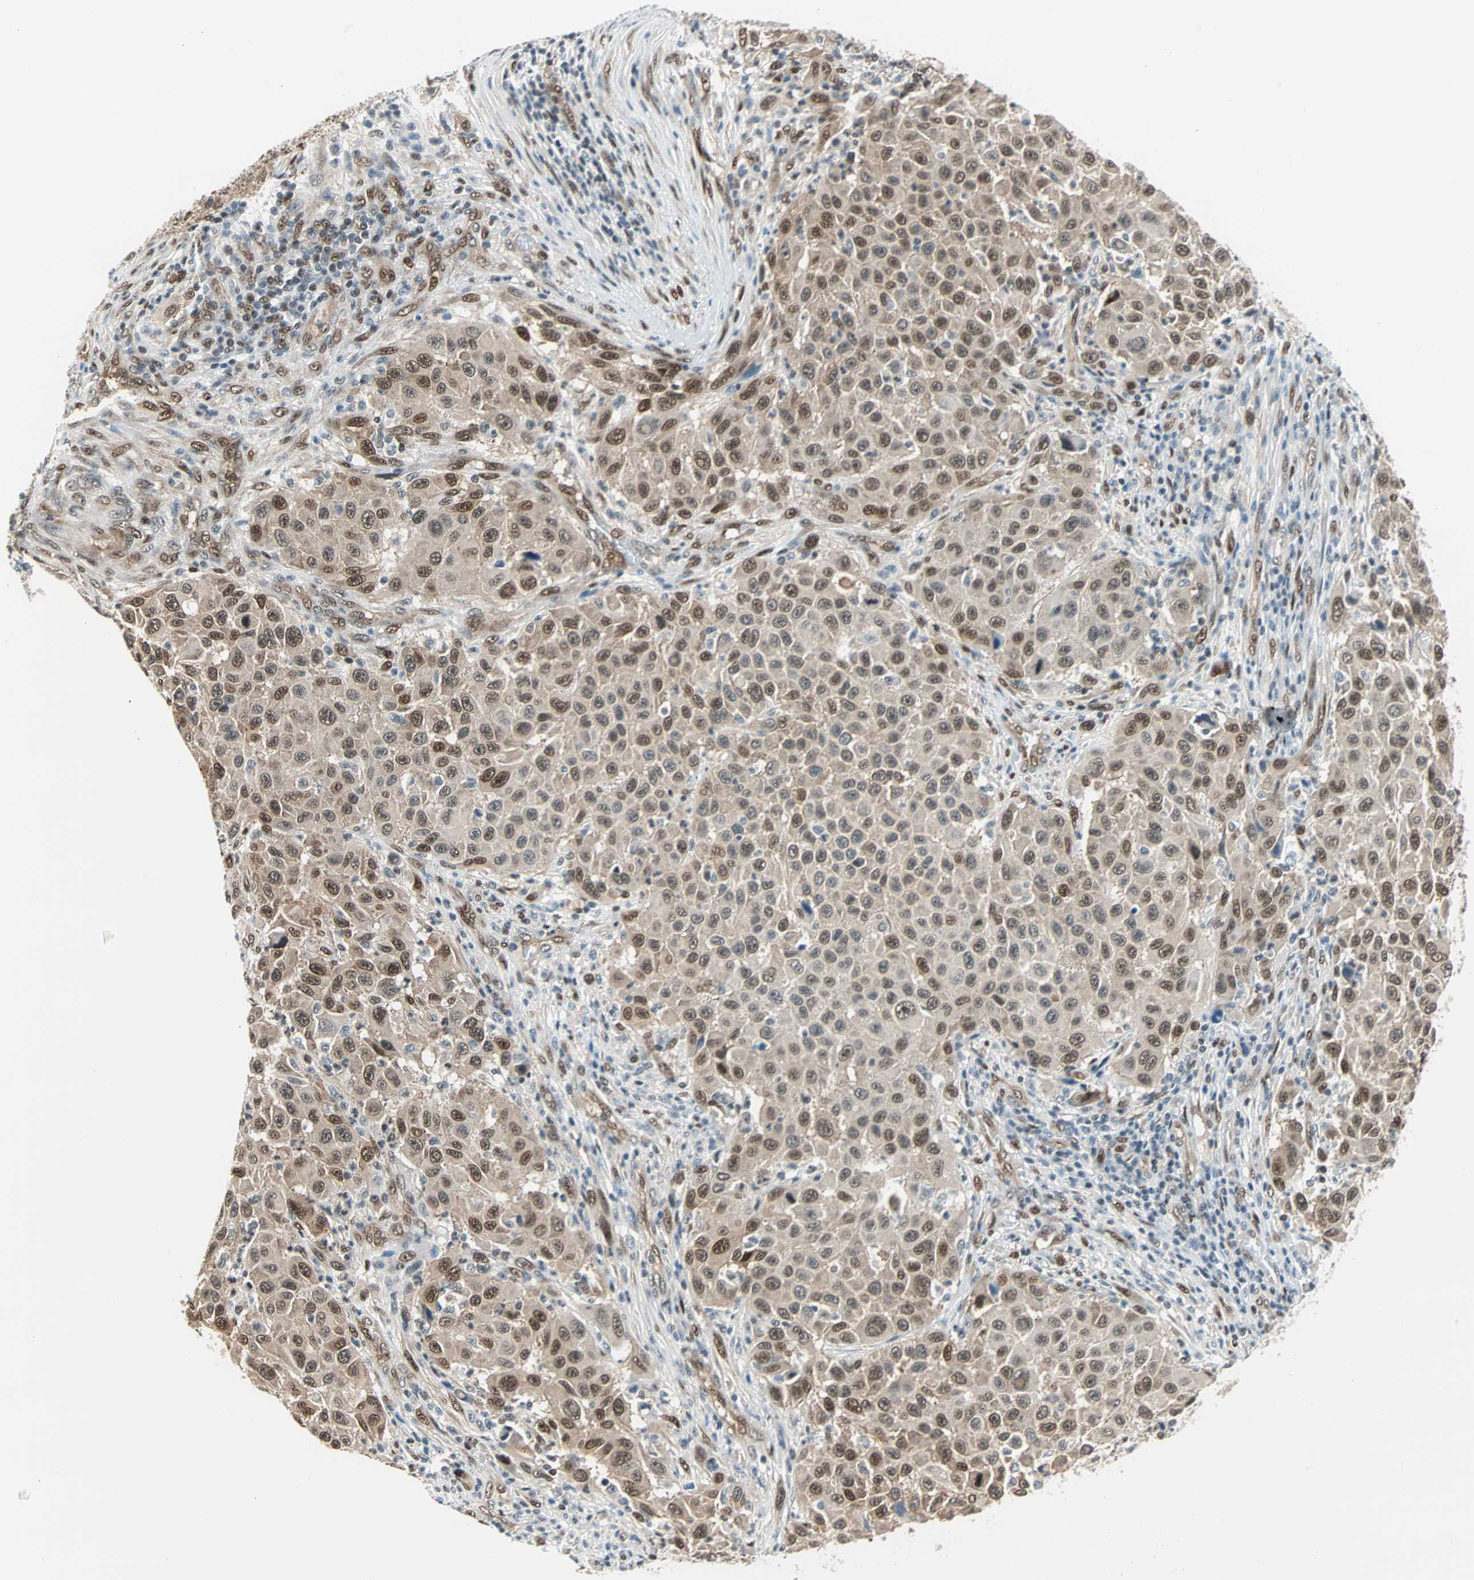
{"staining": {"intensity": "moderate", "quantity": ">75%", "location": "cytoplasmic/membranous,nuclear"}, "tissue": "melanoma", "cell_type": "Tumor cells", "image_type": "cancer", "snomed": [{"axis": "morphology", "description": "Malignant melanoma, Metastatic site"}, {"axis": "topography", "description": "Lymph node"}], "caption": "Malignant melanoma (metastatic site) stained for a protein (brown) demonstrates moderate cytoplasmic/membranous and nuclear positive positivity in approximately >75% of tumor cells.", "gene": "WWTR1", "patient": {"sex": "male", "age": 61}}